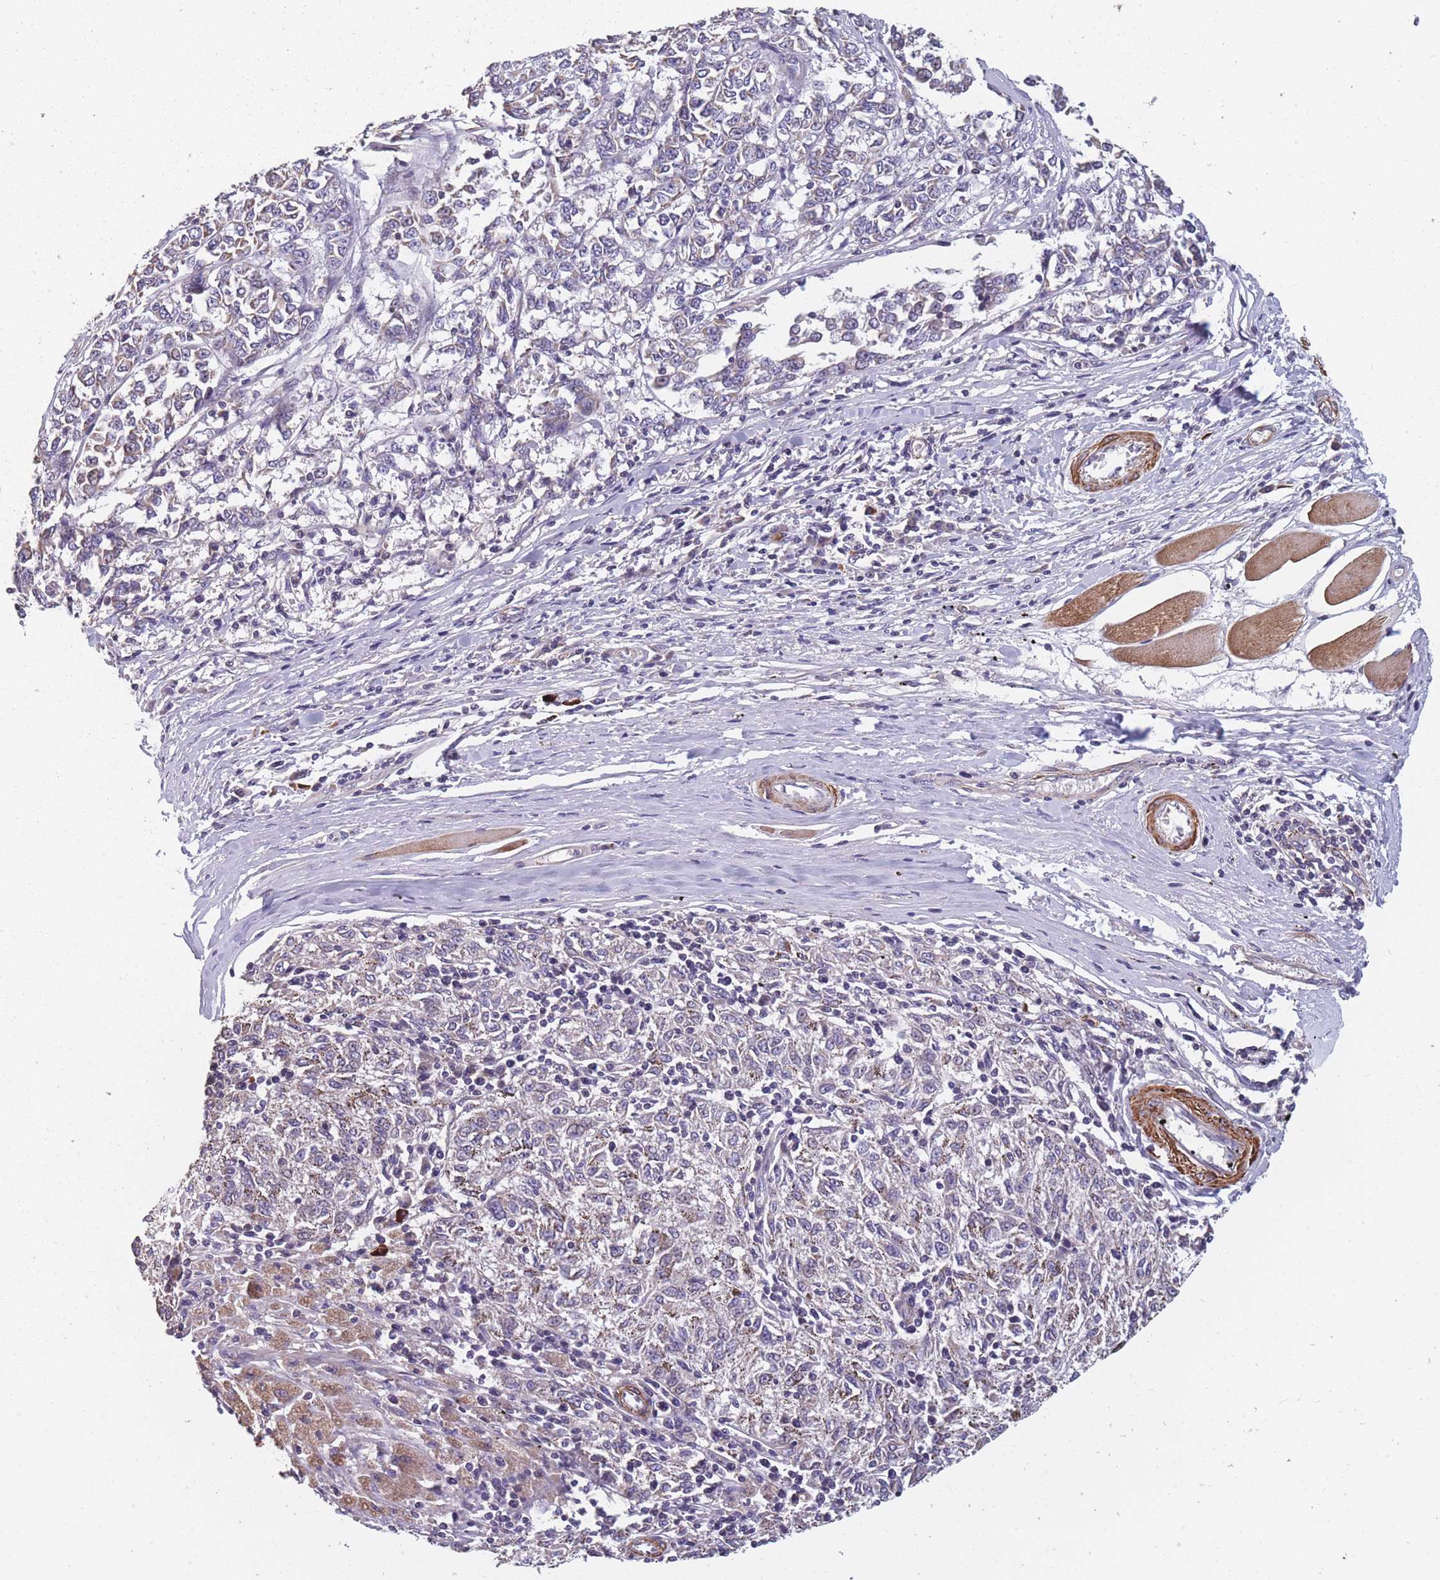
{"staining": {"intensity": "weak", "quantity": "25%-75%", "location": "cytoplasmic/membranous"}, "tissue": "melanoma", "cell_type": "Tumor cells", "image_type": "cancer", "snomed": [{"axis": "morphology", "description": "Malignant melanoma, NOS"}, {"axis": "topography", "description": "Skin"}], "caption": "Immunohistochemical staining of malignant melanoma exhibits low levels of weak cytoplasmic/membranous positivity in approximately 25%-75% of tumor cells. (Stains: DAB (3,3'-diaminobenzidine) in brown, nuclei in blue, Microscopy: brightfield microscopy at high magnification).", "gene": "TOMM40L", "patient": {"sex": "female", "age": 72}}